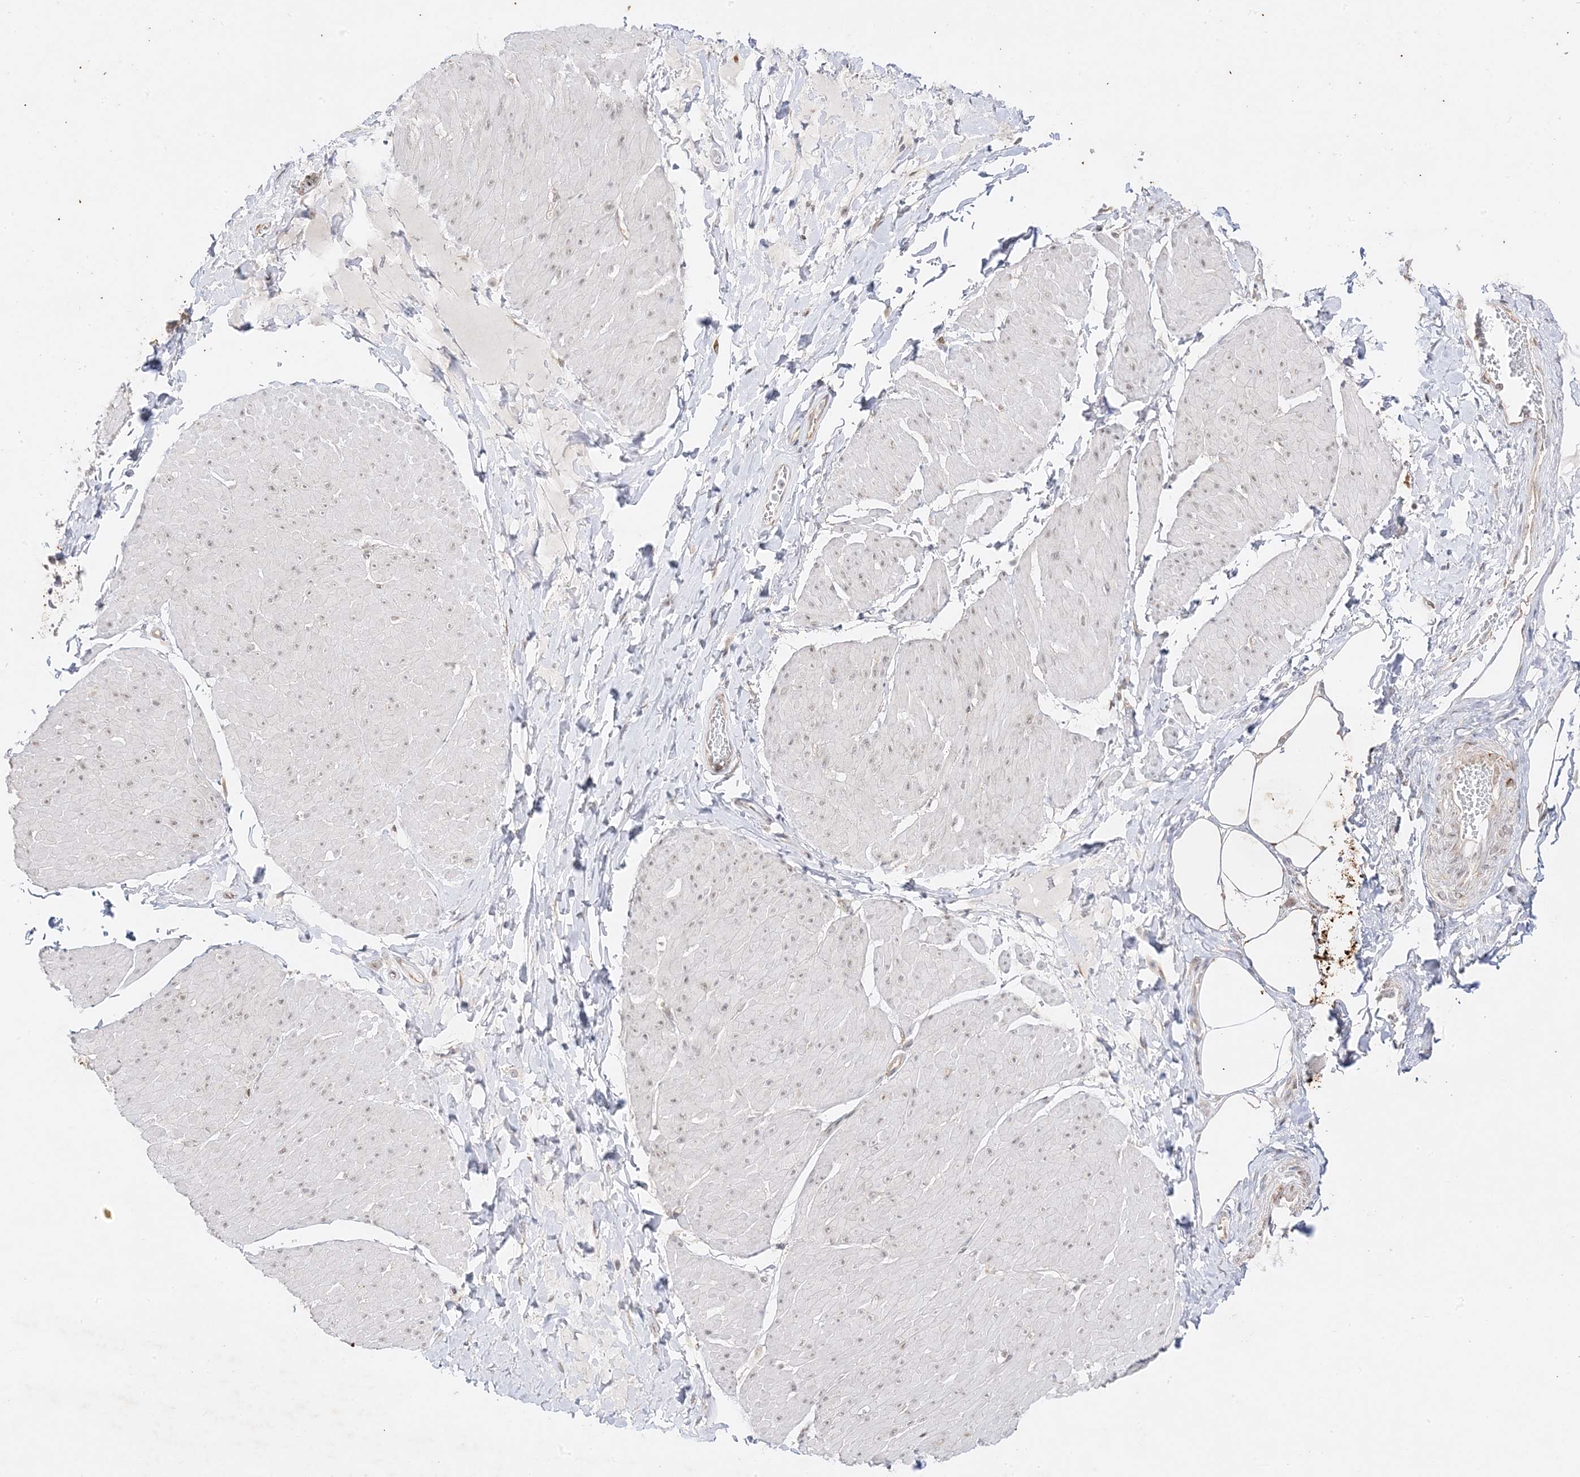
{"staining": {"intensity": "weak", "quantity": "<25%", "location": "nuclear"}, "tissue": "smooth muscle", "cell_type": "Smooth muscle cells", "image_type": "normal", "snomed": [{"axis": "morphology", "description": "Urothelial carcinoma, High grade"}, {"axis": "topography", "description": "Urinary bladder"}], "caption": "Human smooth muscle stained for a protein using immunohistochemistry (IHC) exhibits no staining in smooth muscle cells.", "gene": "C2CD2", "patient": {"sex": "male", "age": 46}}